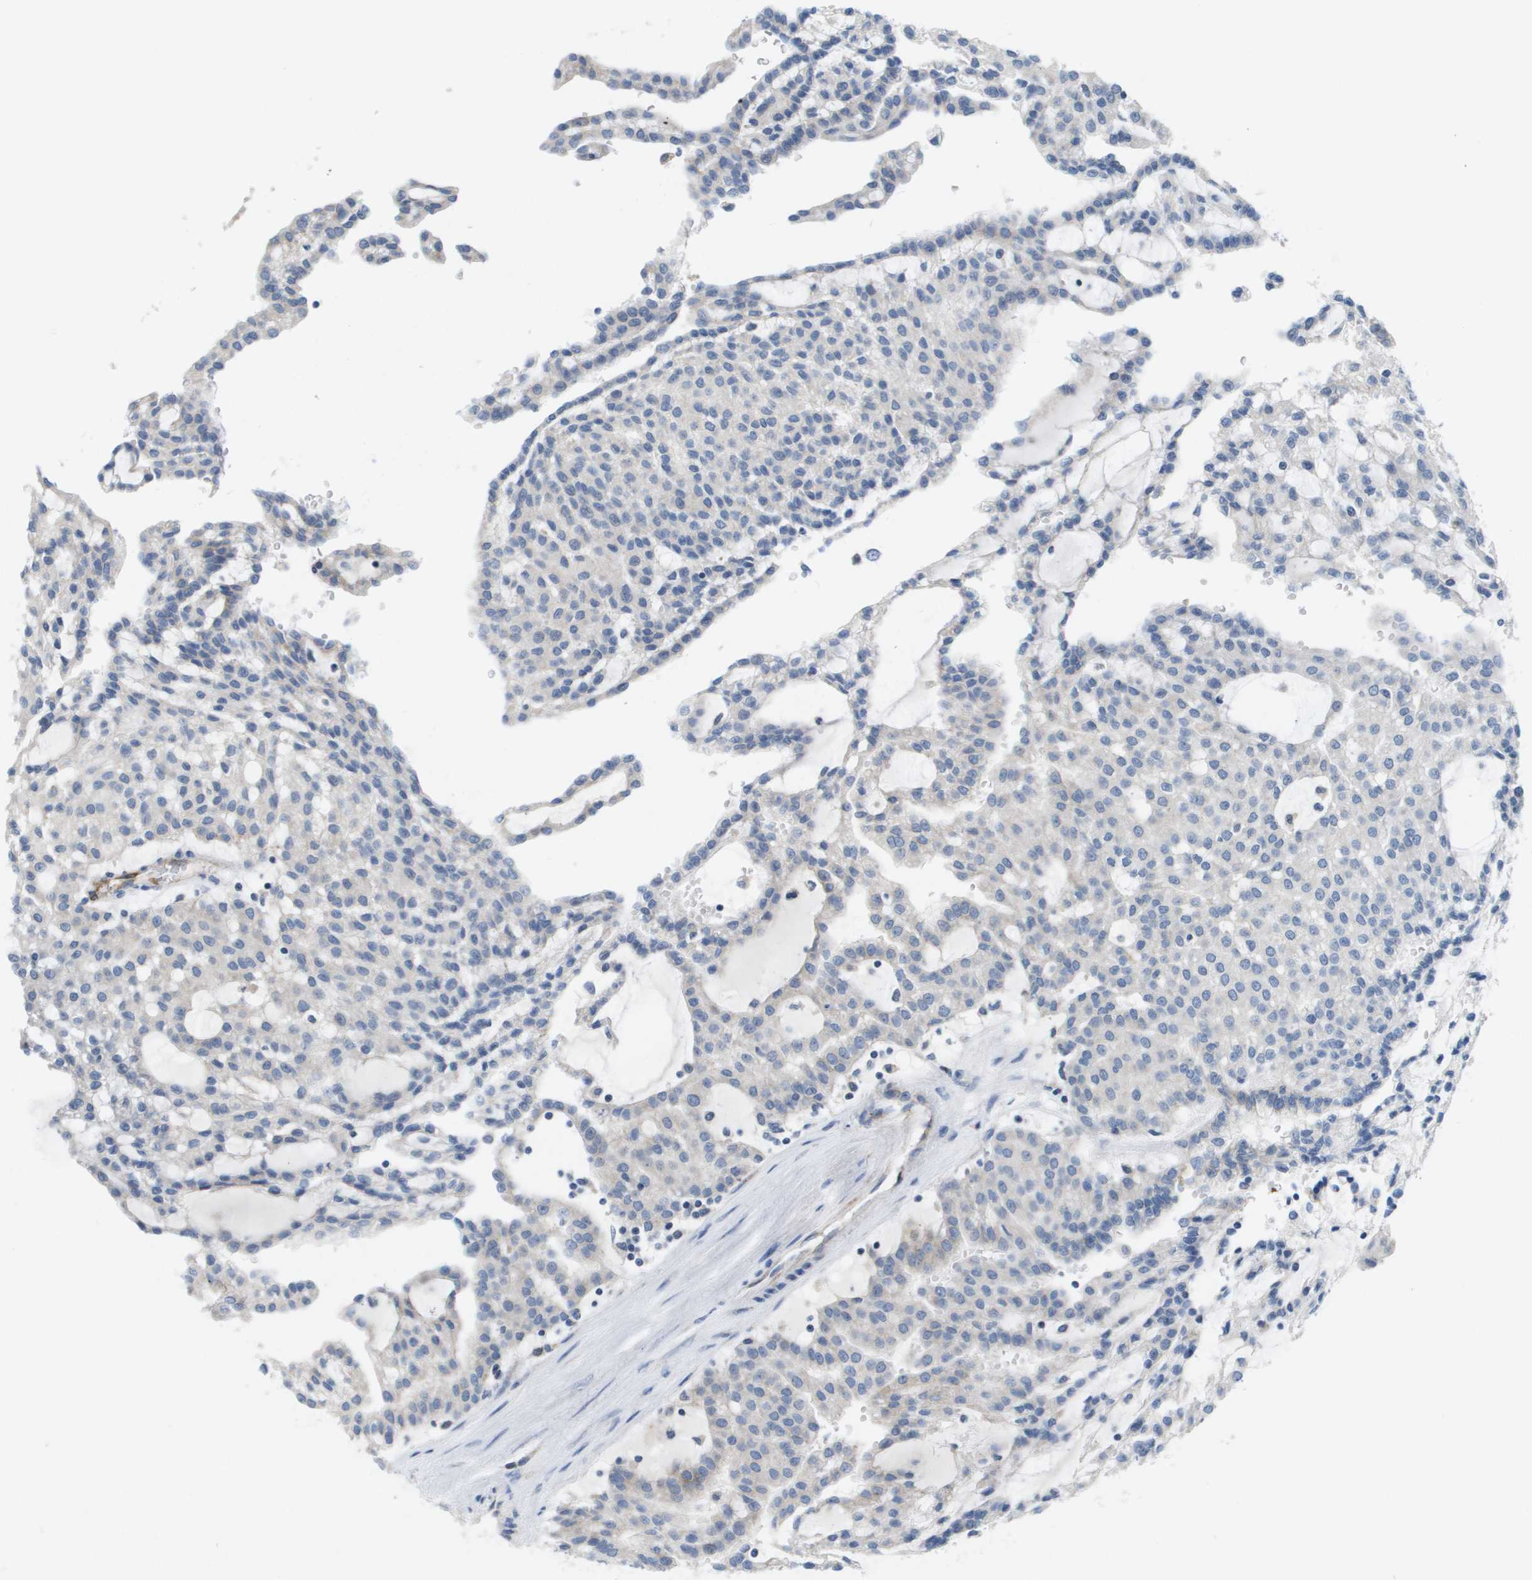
{"staining": {"intensity": "negative", "quantity": "none", "location": "none"}, "tissue": "renal cancer", "cell_type": "Tumor cells", "image_type": "cancer", "snomed": [{"axis": "morphology", "description": "Adenocarcinoma, NOS"}, {"axis": "topography", "description": "Kidney"}], "caption": "DAB immunohistochemical staining of adenocarcinoma (renal) demonstrates no significant positivity in tumor cells.", "gene": "CD3G", "patient": {"sex": "male", "age": 63}}